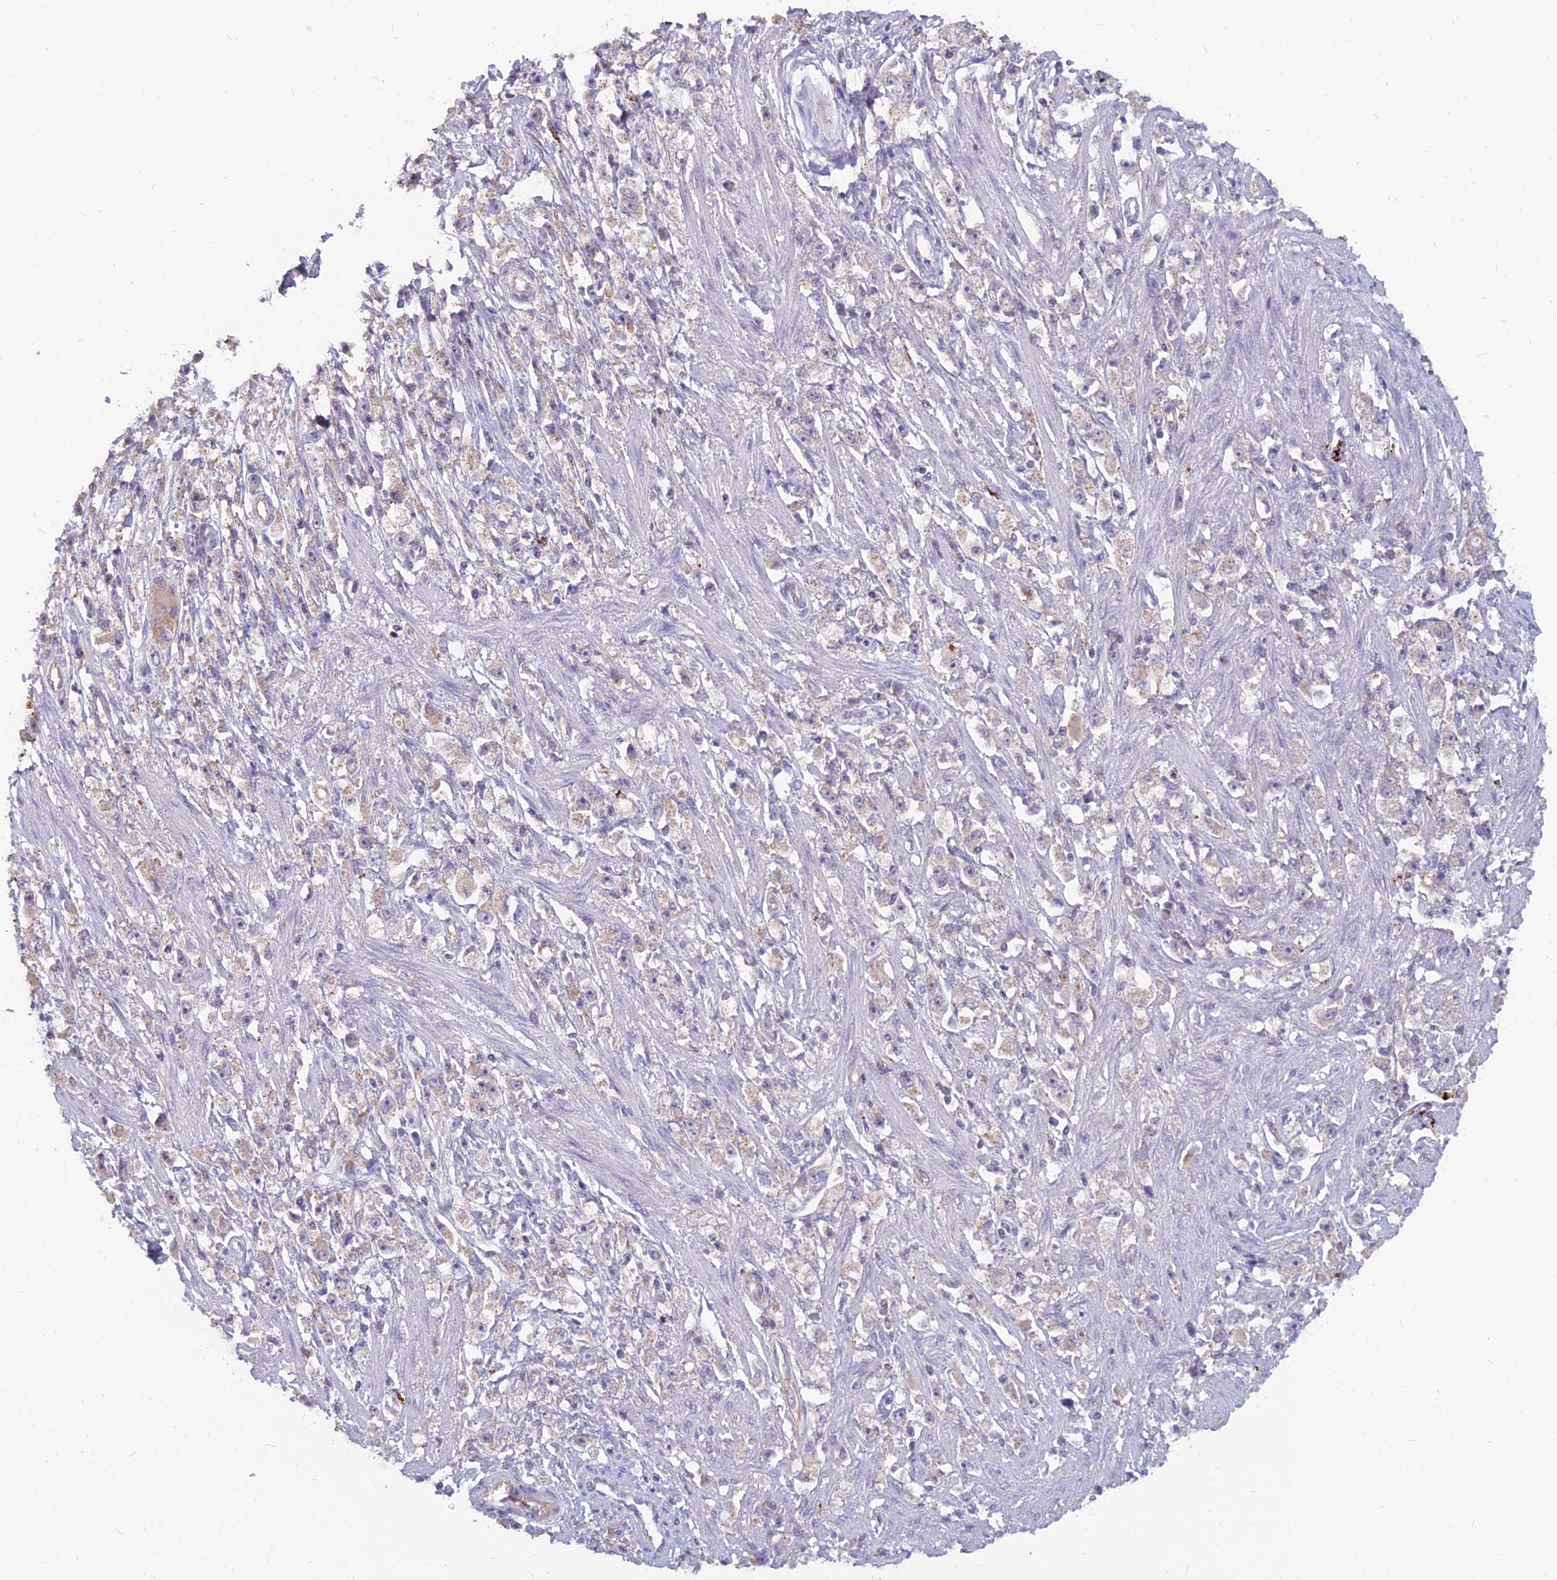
{"staining": {"intensity": "negative", "quantity": "none", "location": "none"}, "tissue": "stomach cancer", "cell_type": "Tumor cells", "image_type": "cancer", "snomed": [{"axis": "morphology", "description": "Adenocarcinoma, NOS"}, {"axis": "topography", "description": "Stomach"}], "caption": "Protein analysis of stomach adenocarcinoma exhibits no significant positivity in tumor cells.", "gene": "PCED1B", "patient": {"sex": "female", "age": 59}}